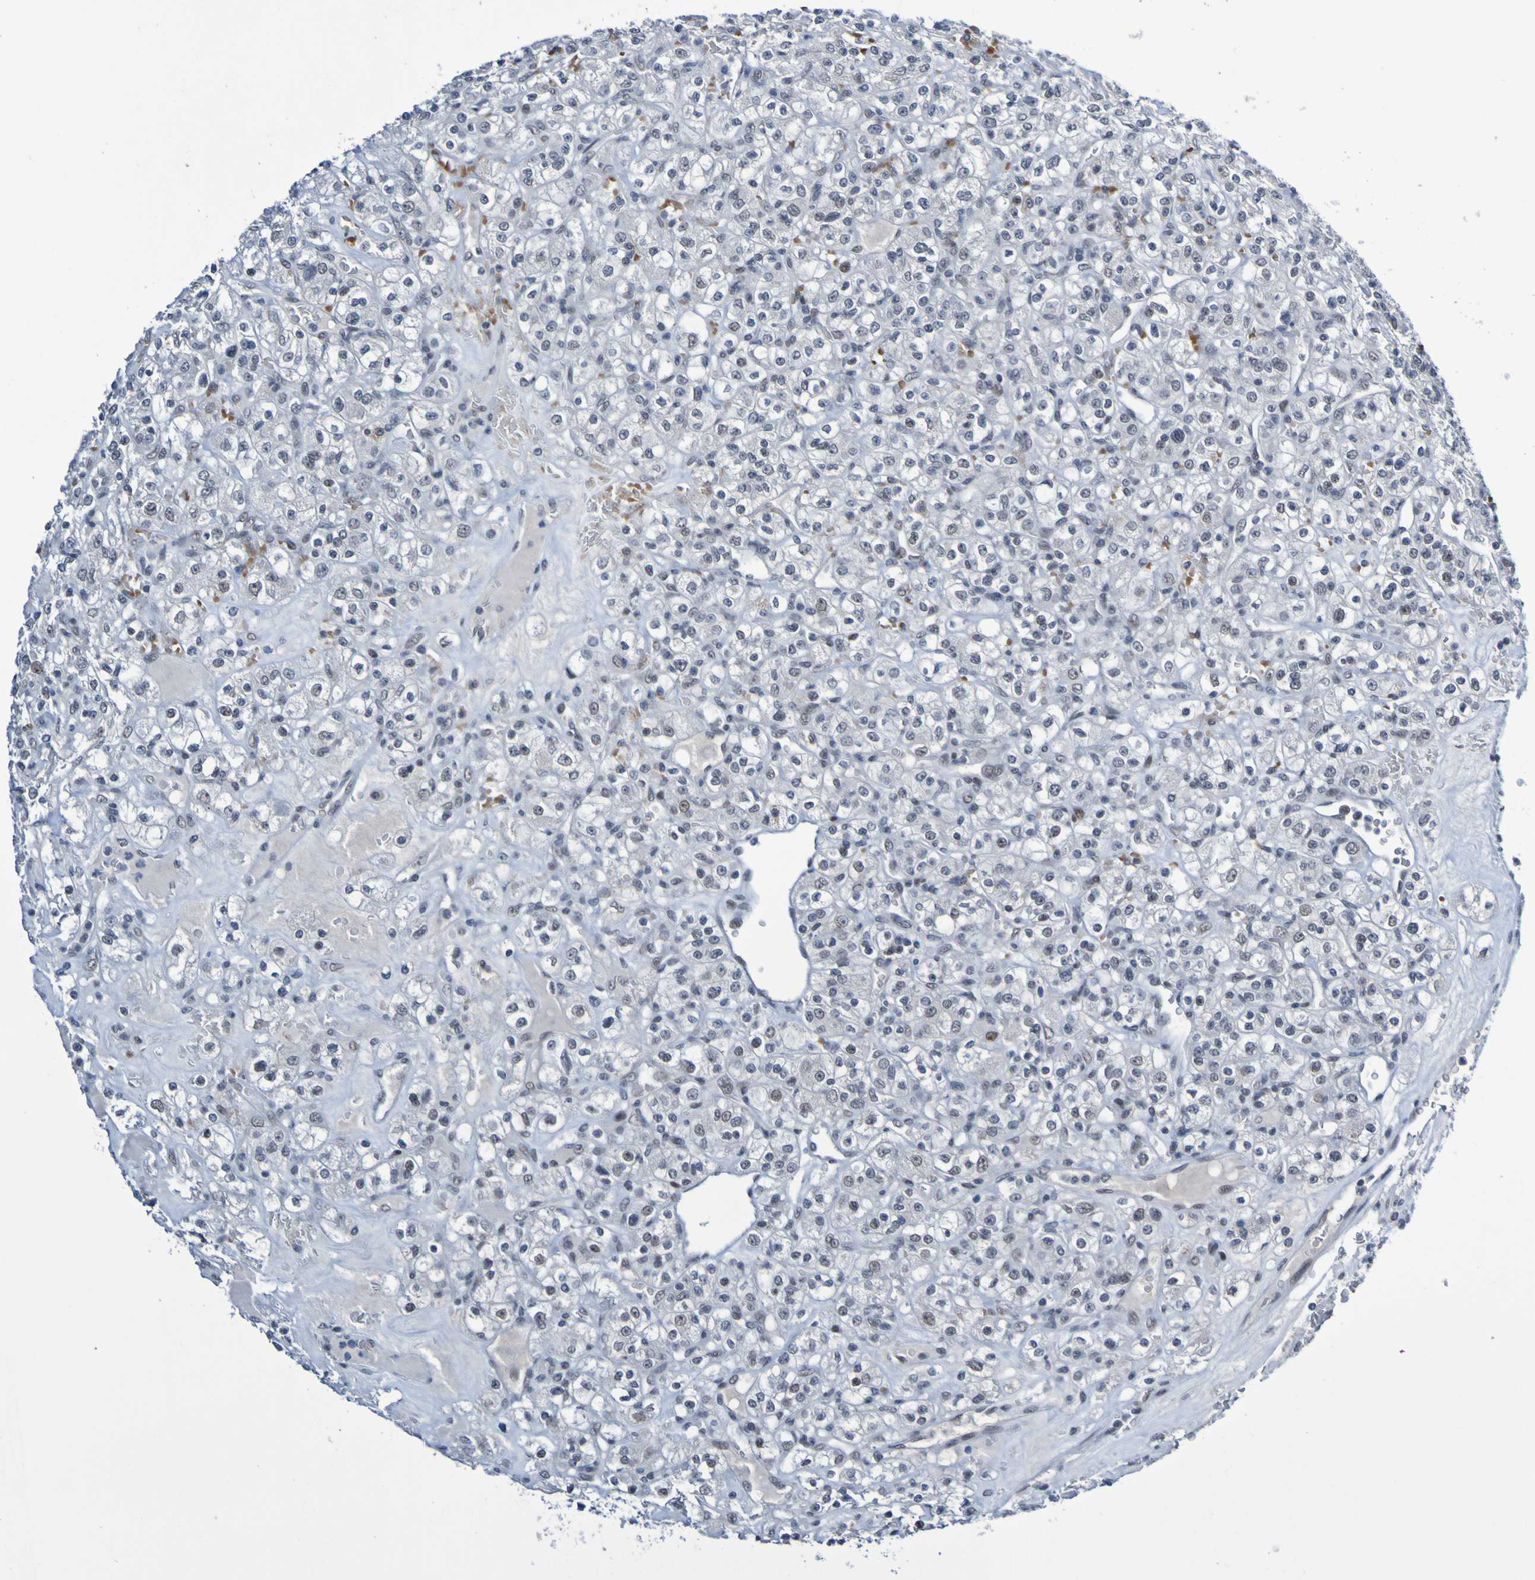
{"staining": {"intensity": "weak", "quantity": "<25%", "location": "nuclear"}, "tissue": "renal cancer", "cell_type": "Tumor cells", "image_type": "cancer", "snomed": [{"axis": "morphology", "description": "Normal tissue, NOS"}, {"axis": "morphology", "description": "Adenocarcinoma, NOS"}, {"axis": "topography", "description": "Kidney"}], "caption": "Tumor cells are negative for brown protein staining in adenocarcinoma (renal).", "gene": "PCGF1", "patient": {"sex": "female", "age": 72}}